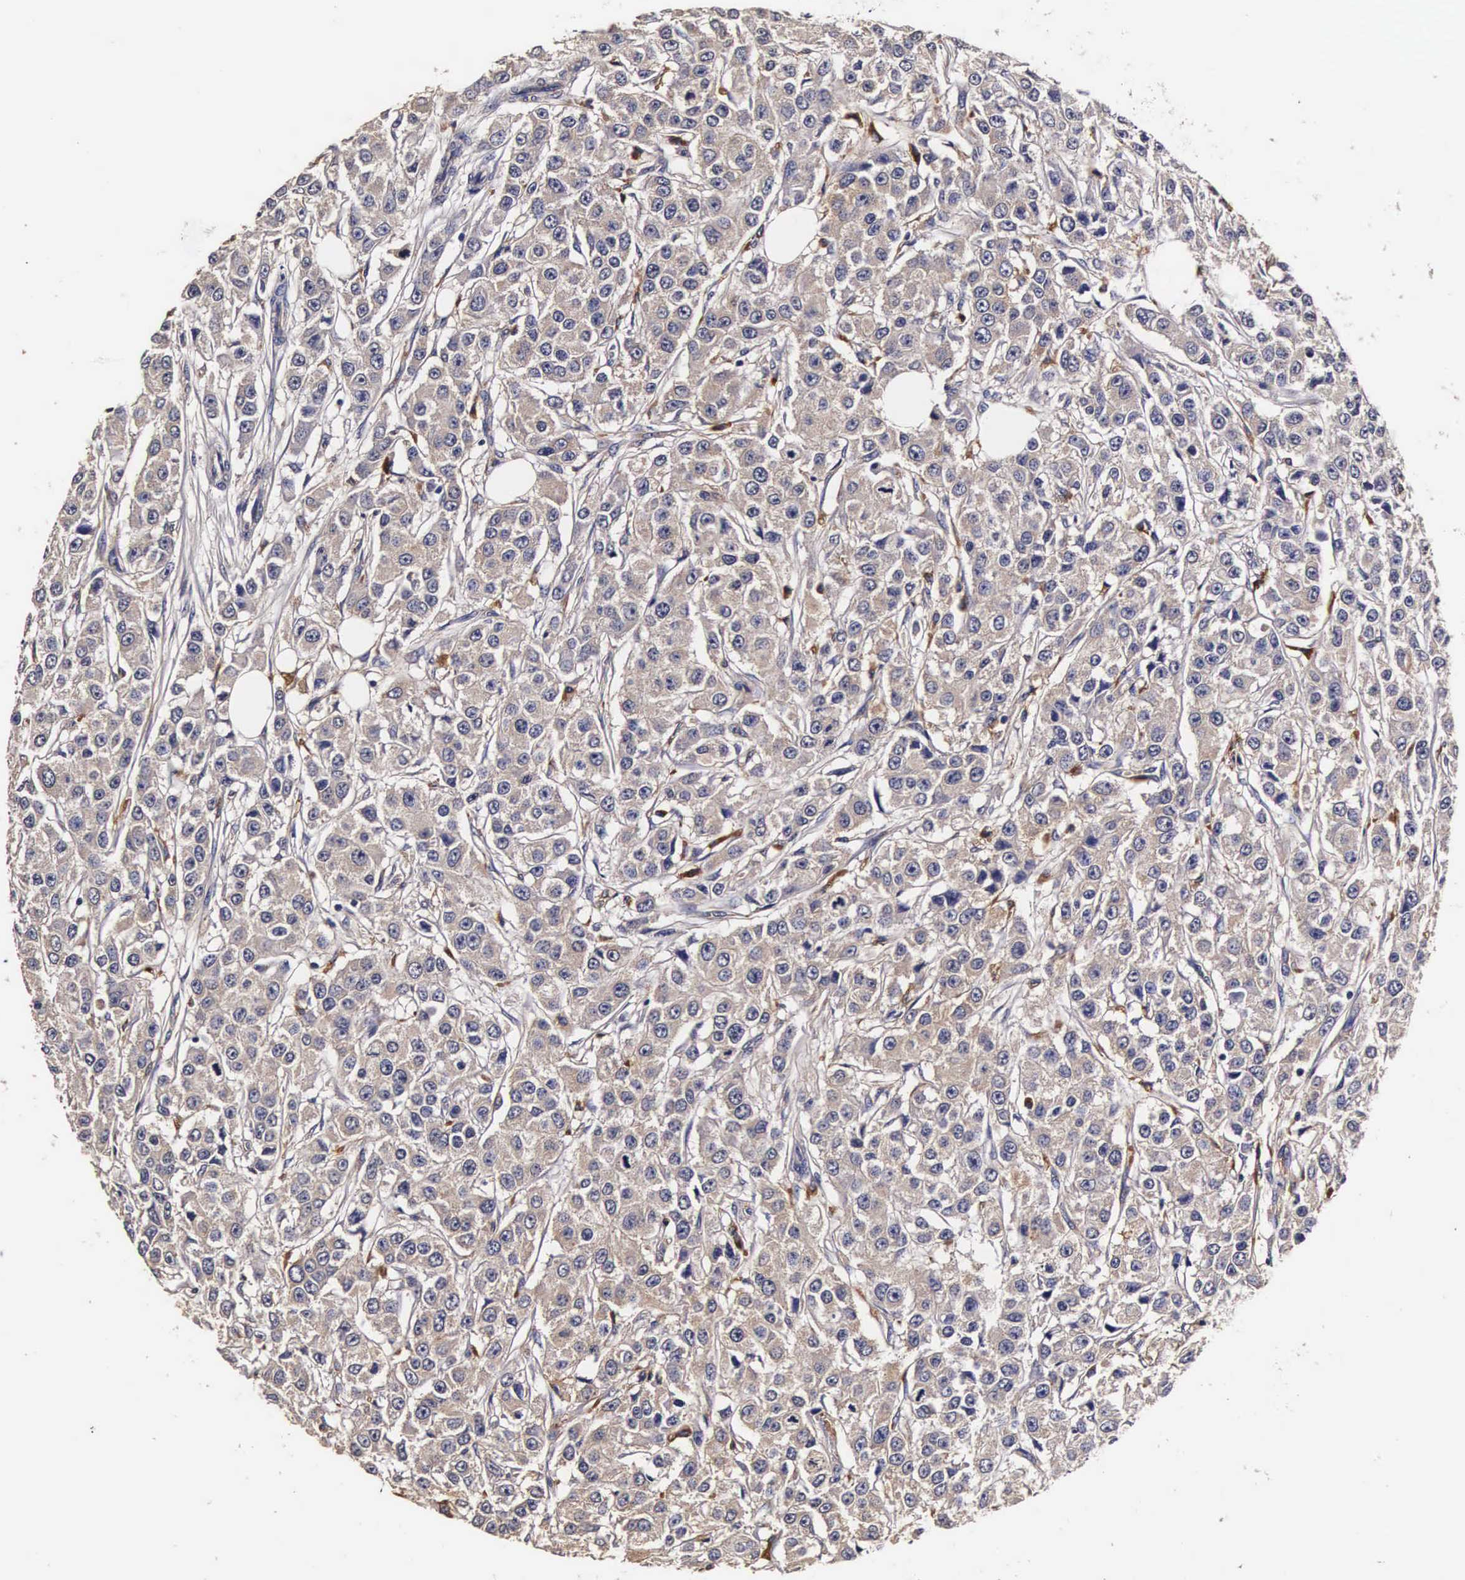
{"staining": {"intensity": "moderate", "quantity": ">75%", "location": "cytoplasmic/membranous"}, "tissue": "breast cancer", "cell_type": "Tumor cells", "image_type": "cancer", "snomed": [{"axis": "morphology", "description": "Duct carcinoma"}, {"axis": "topography", "description": "Breast"}], "caption": "The photomicrograph exhibits a brown stain indicating the presence of a protein in the cytoplasmic/membranous of tumor cells in invasive ductal carcinoma (breast).", "gene": "CTSB", "patient": {"sex": "female", "age": 58}}